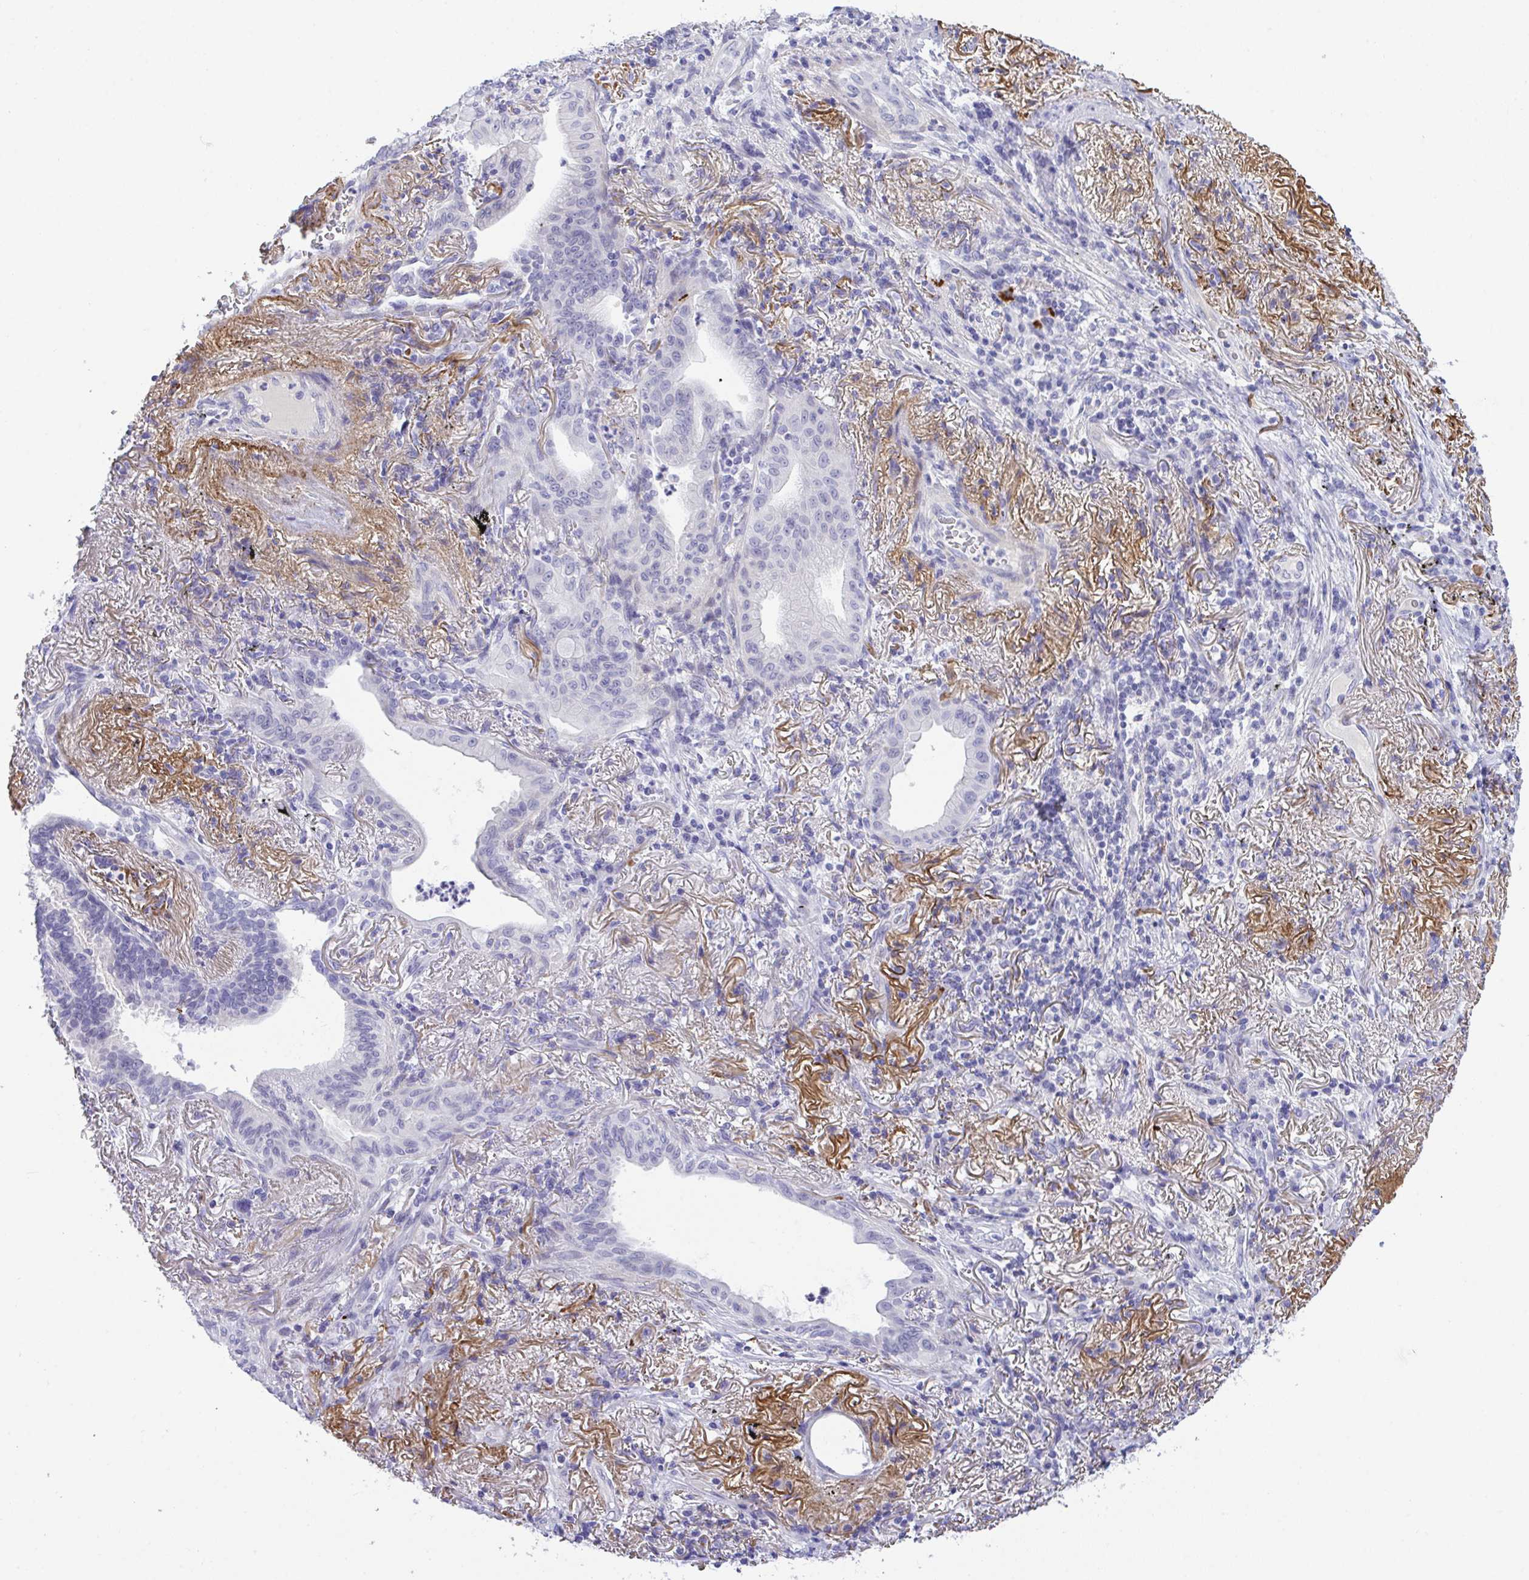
{"staining": {"intensity": "negative", "quantity": "none", "location": "none"}, "tissue": "lung cancer", "cell_type": "Tumor cells", "image_type": "cancer", "snomed": [{"axis": "morphology", "description": "Adenocarcinoma, NOS"}, {"axis": "topography", "description": "Lung"}], "caption": "Immunohistochemistry histopathology image of adenocarcinoma (lung) stained for a protein (brown), which demonstrates no expression in tumor cells. Brightfield microscopy of immunohistochemistry stained with DAB (3,3'-diaminobenzidine) (brown) and hematoxylin (blue), captured at high magnification.", "gene": "KMT2E", "patient": {"sex": "male", "age": 77}}